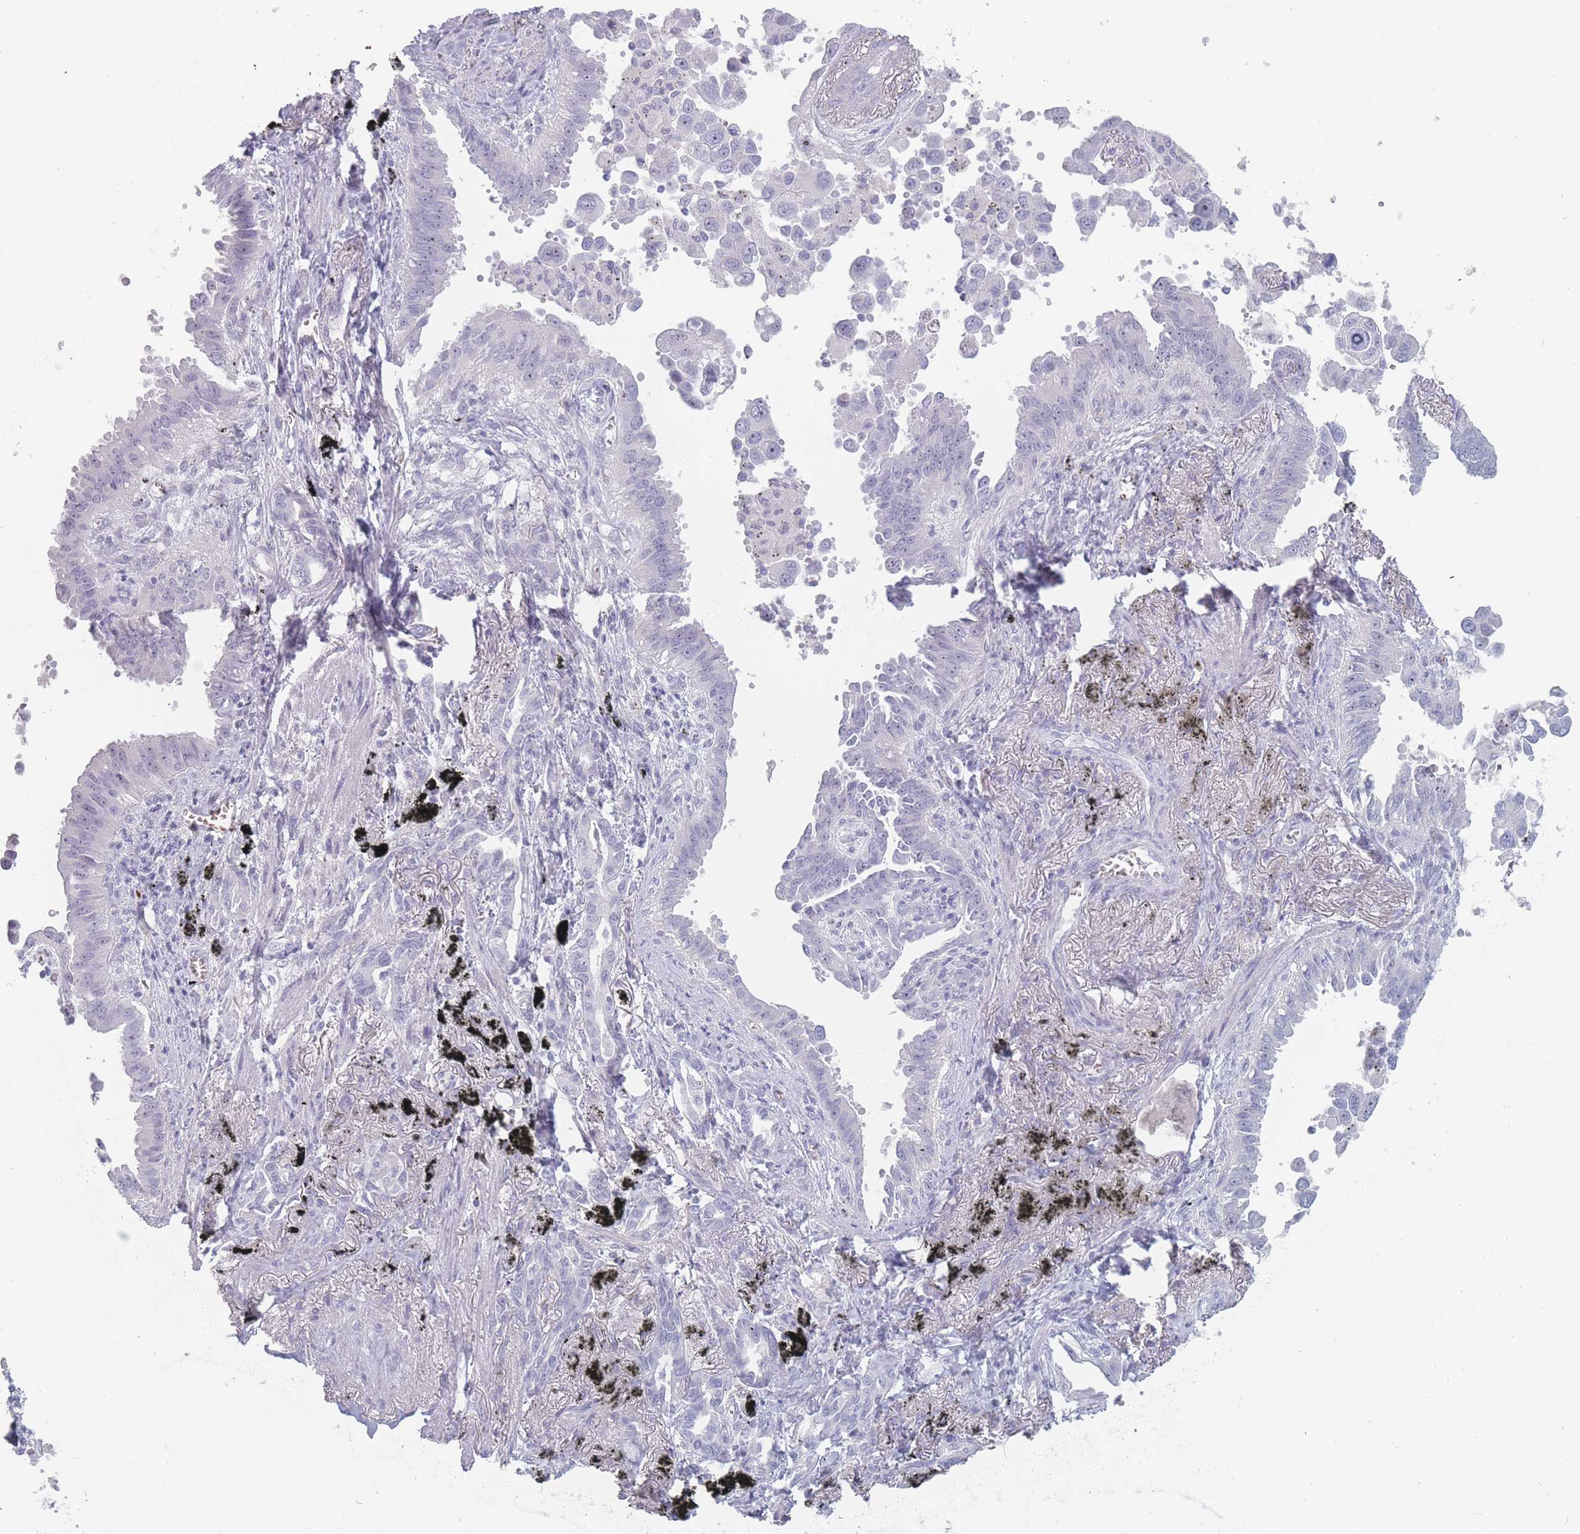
{"staining": {"intensity": "negative", "quantity": "none", "location": "none"}, "tissue": "lung cancer", "cell_type": "Tumor cells", "image_type": "cancer", "snomed": [{"axis": "morphology", "description": "Adenocarcinoma, NOS"}, {"axis": "topography", "description": "Lung"}], "caption": "Tumor cells show no significant expression in lung cancer (adenocarcinoma).", "gene": "ROS1", "patient": {"sex": "male", "age": 67}}